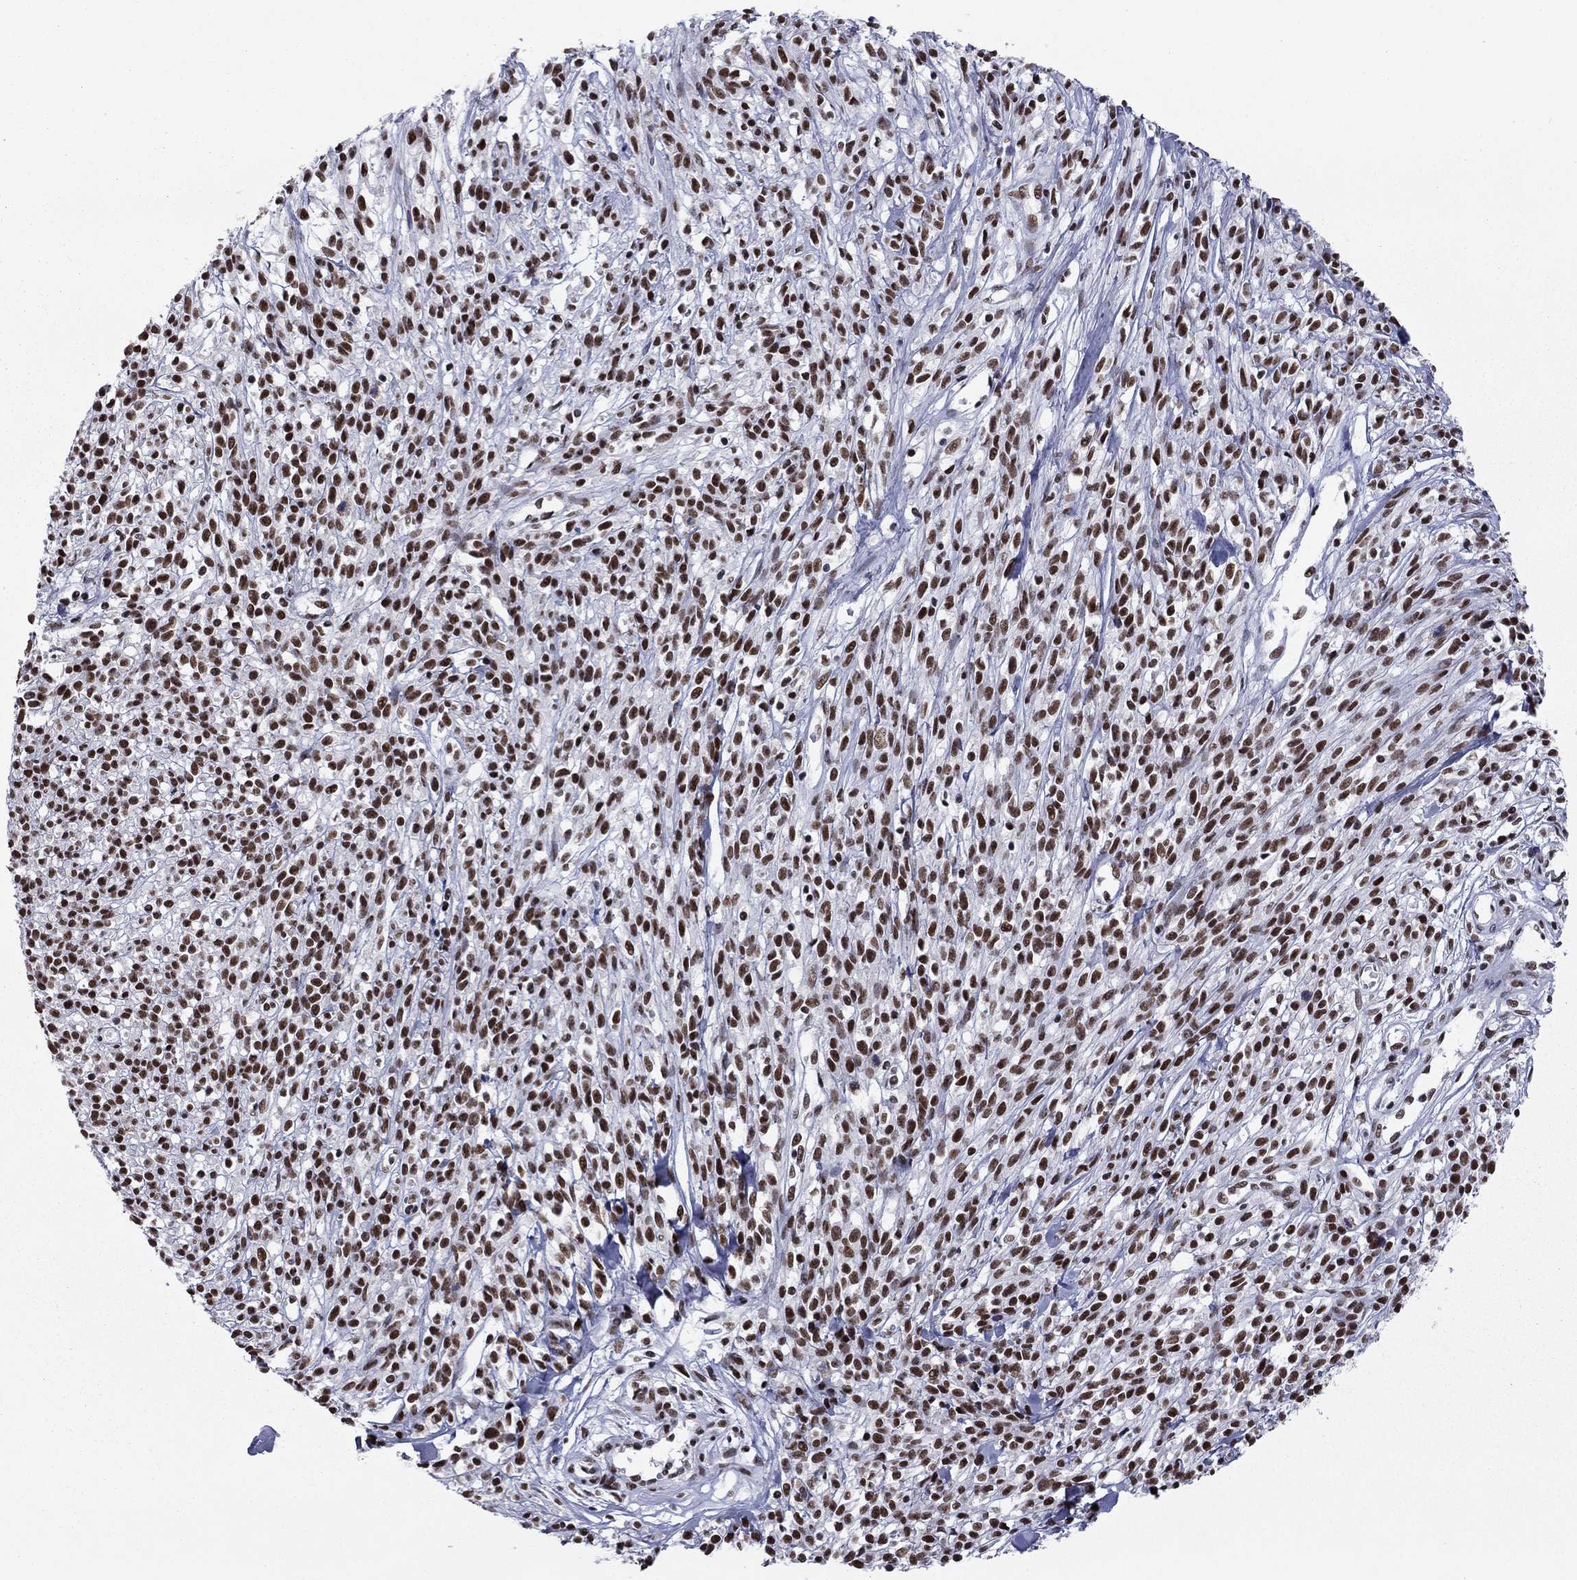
{"staining": {"intensity": "strong", "quantity": ">75%", "location": "nuclear"}, "tissue": "melanoma", "cell_type": "Tumor cells", "image_type": "cancer", "snomed": [{"axis": "morphology", "description": "Malignant melanoma, NOS"}, {"axis": "topography", "description": "Skin"}, {"axis": "topography", "description": "Skin of trunk"}], "caption": "Immunohistochemistry (IHC) (DAB) staining of human malignant melanoma displays strong nuclear protein staining in about >75% of tumor cells. (Stains: DAB in brown, nuclei in blue, Microscopy: brightfield microscopy at high magnification).", "gene": "ETV5", "patient": {"sex": "male", "age": 74}}